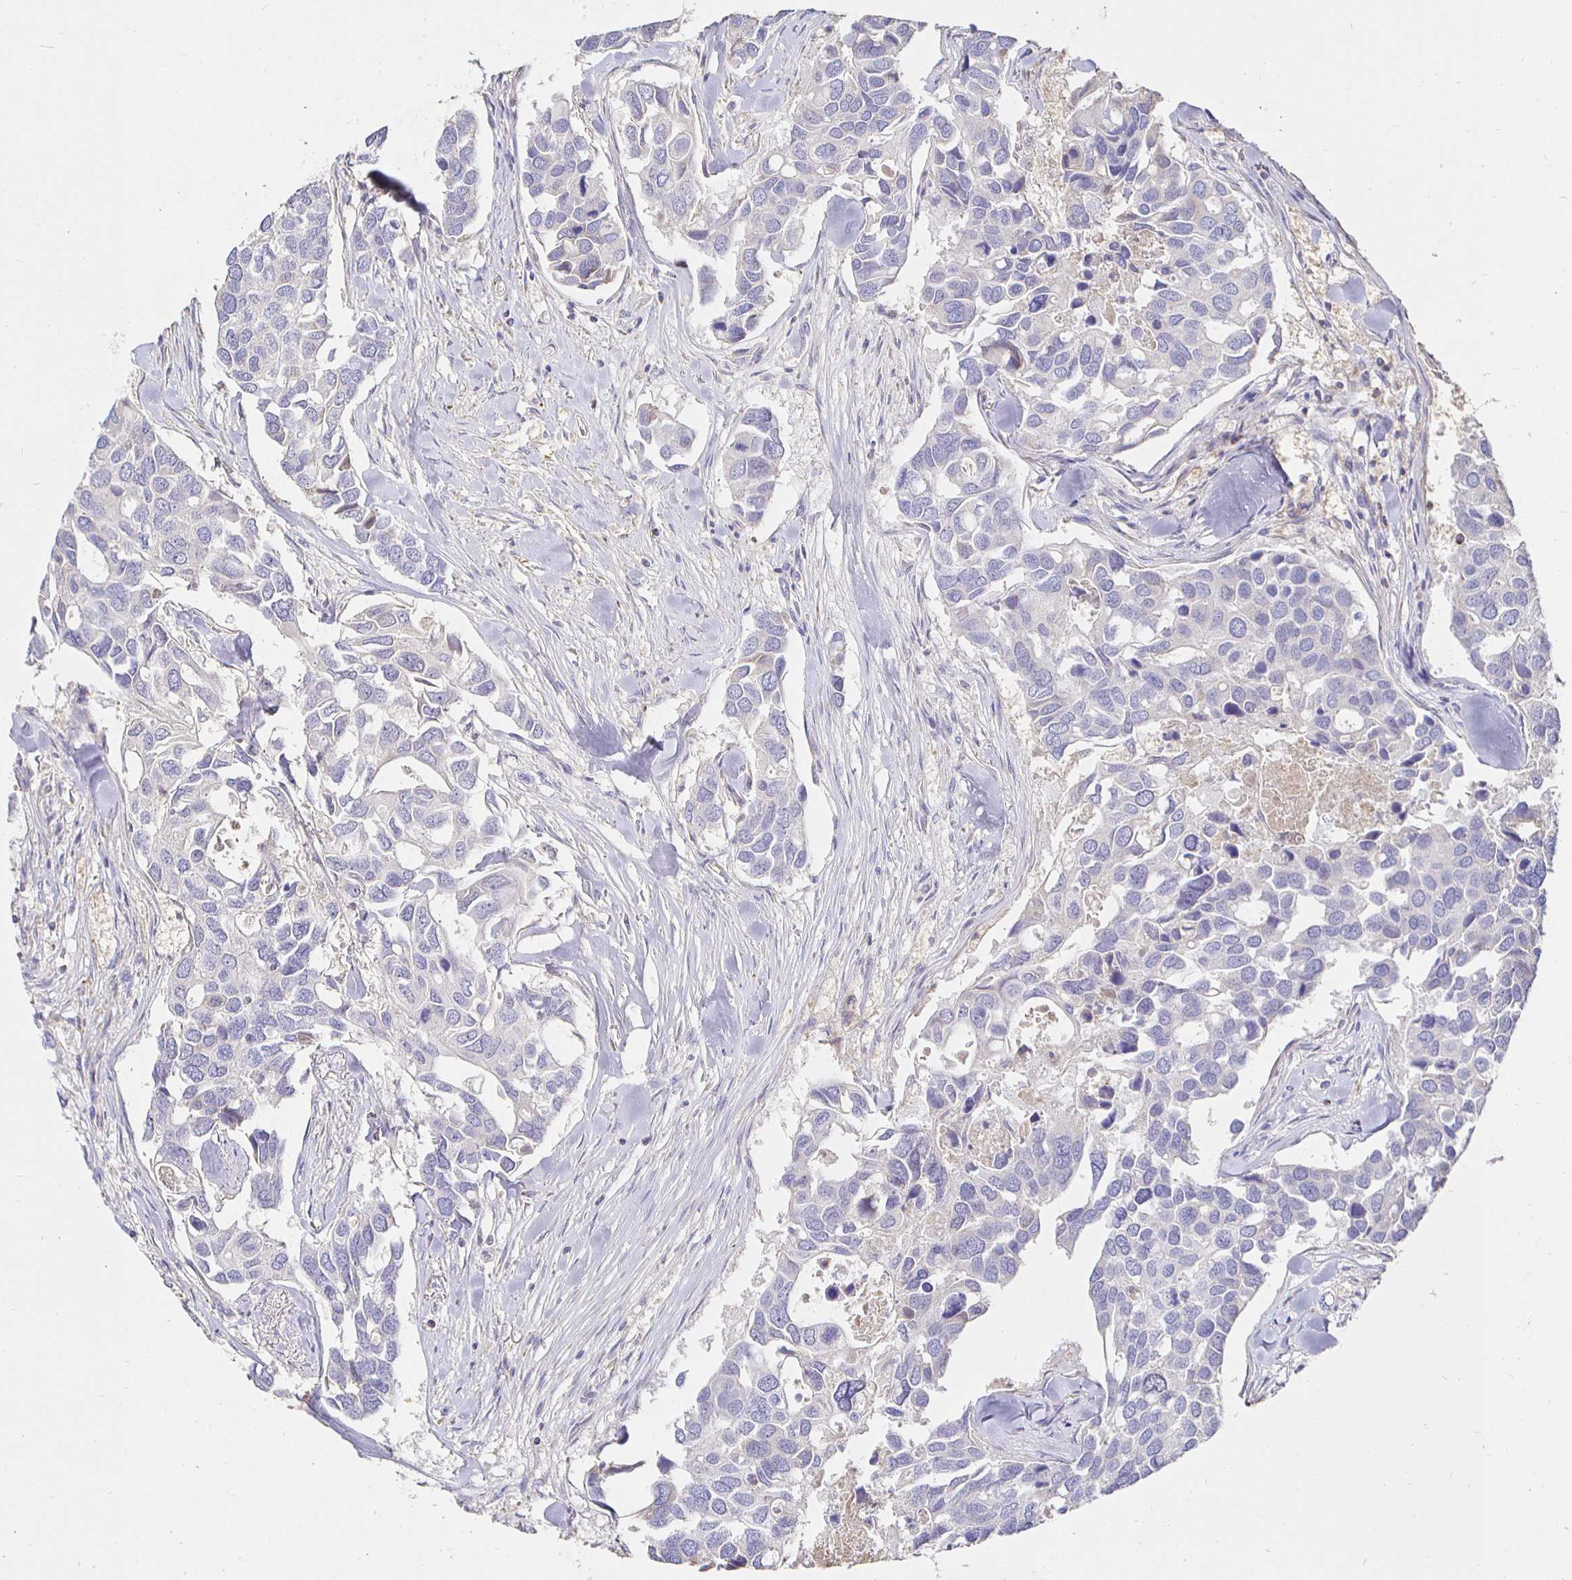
{"staining": {"intensity": "negative", "quantity": "none", "location": "none"}, "tissue": "breast cancer", "cell_type": "Tumor cells", "image_type": "cancer", "snomed": [{"axis": "morphology", "description": "Duct carcinoma"}, {"axis": "topography", "description": "Breast"}], "caption": "Protein analysis of breast cancer shows no significant positivity in tumor cells. (DAB (3,3'-diaminobenzidine) IHC visualized using brightfield microscopy, high magnification).", "gene": "CXCR3", "patient": {"sex": "female", "age": 83}}